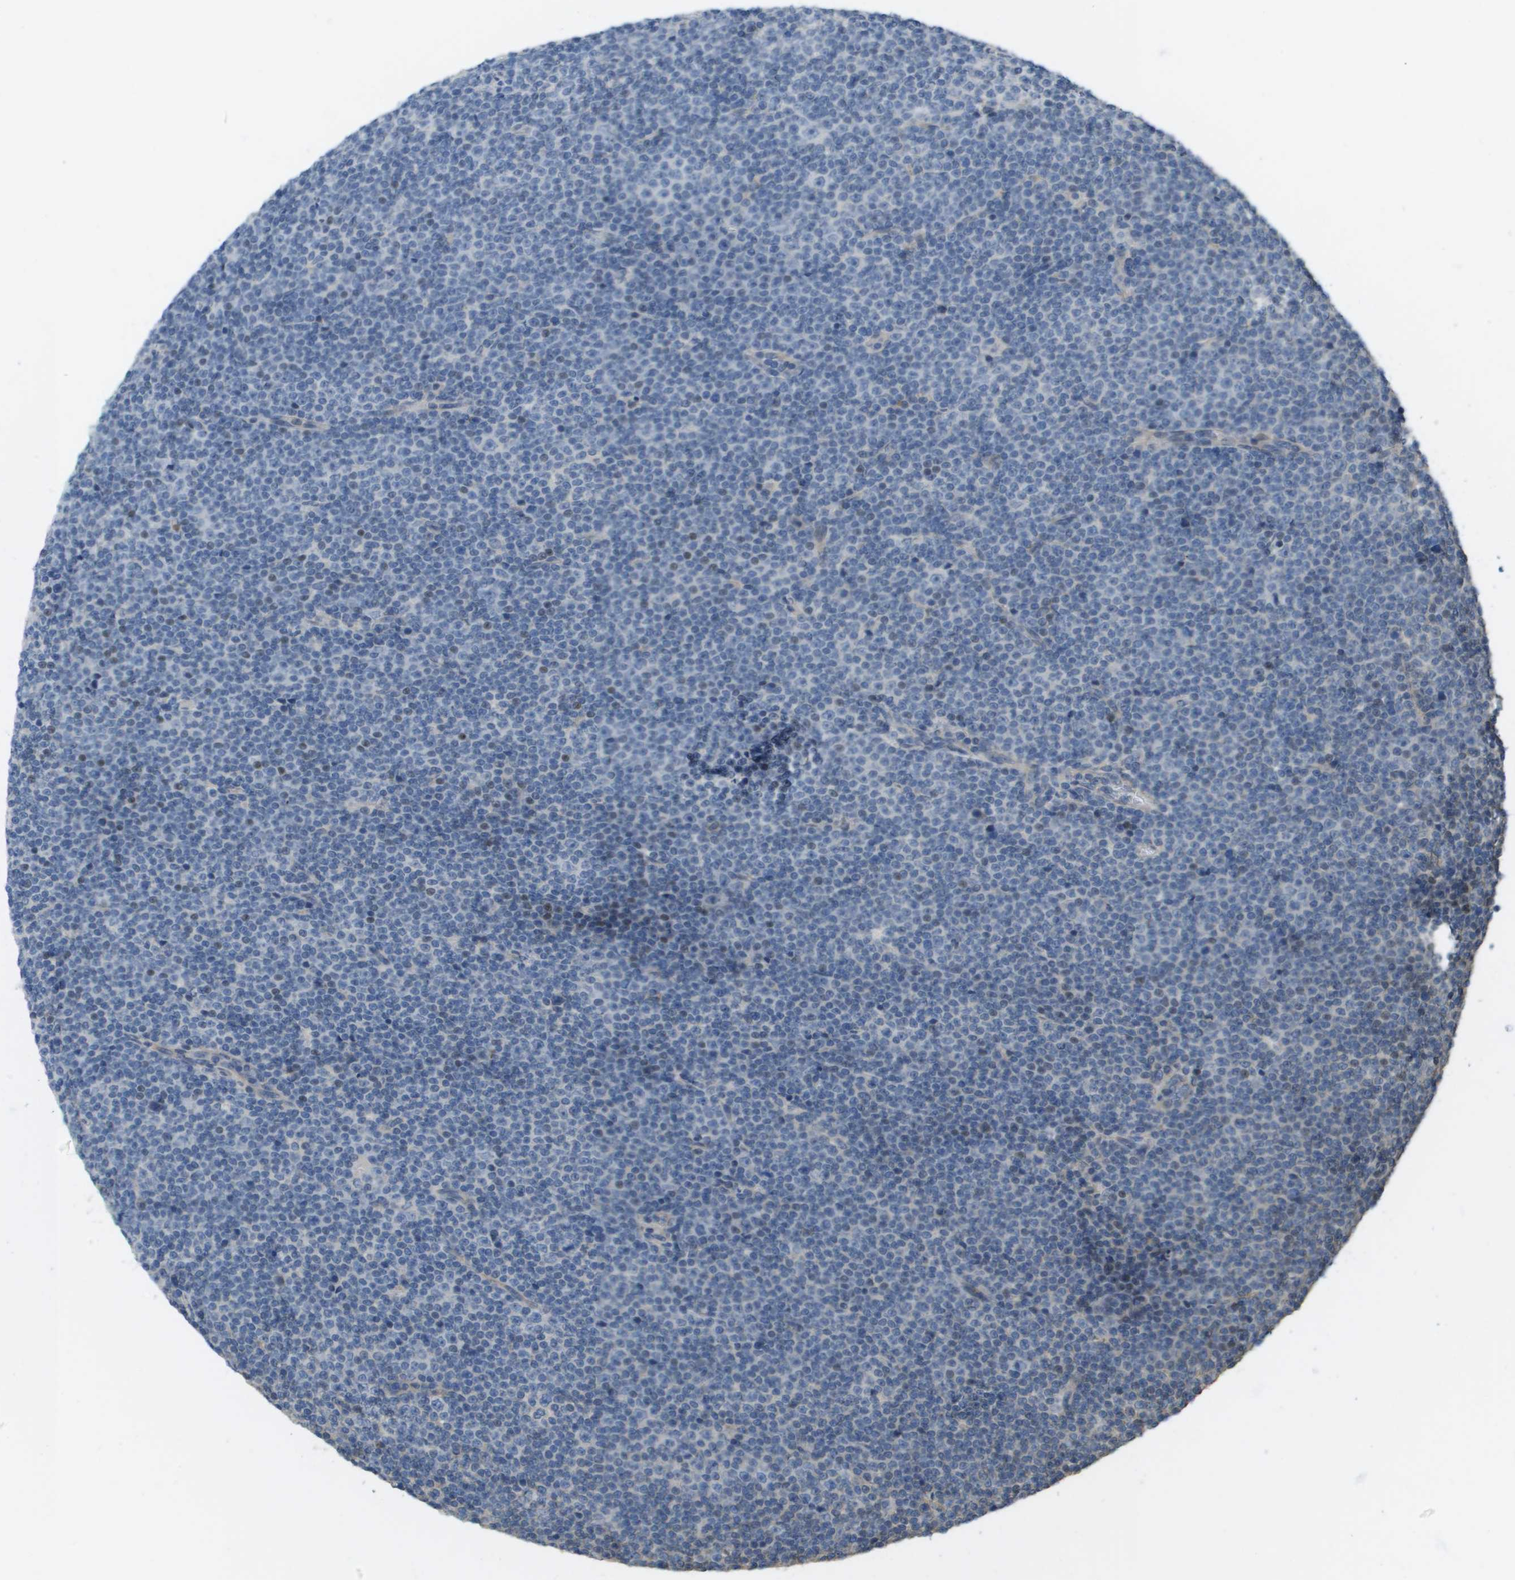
{"staining": {"intensity": "negative", "quantity": "none", "location": "none"}, "tissue": "lymphoma", "cell_type": "Tumor cells", "image_type": "cancer", "snomed": [{"axis": "morphology", "description": "Malignant lymphoma, non-Hodgkin's type, Low grade"}, {"axis": "topography", "description": "Lymph node"}], "caption": "The histopathology image shows no significant staining in tumor cells of lymphoma.", "gene": "KRT23", "patient": {"sex": "female", "age": 67}}